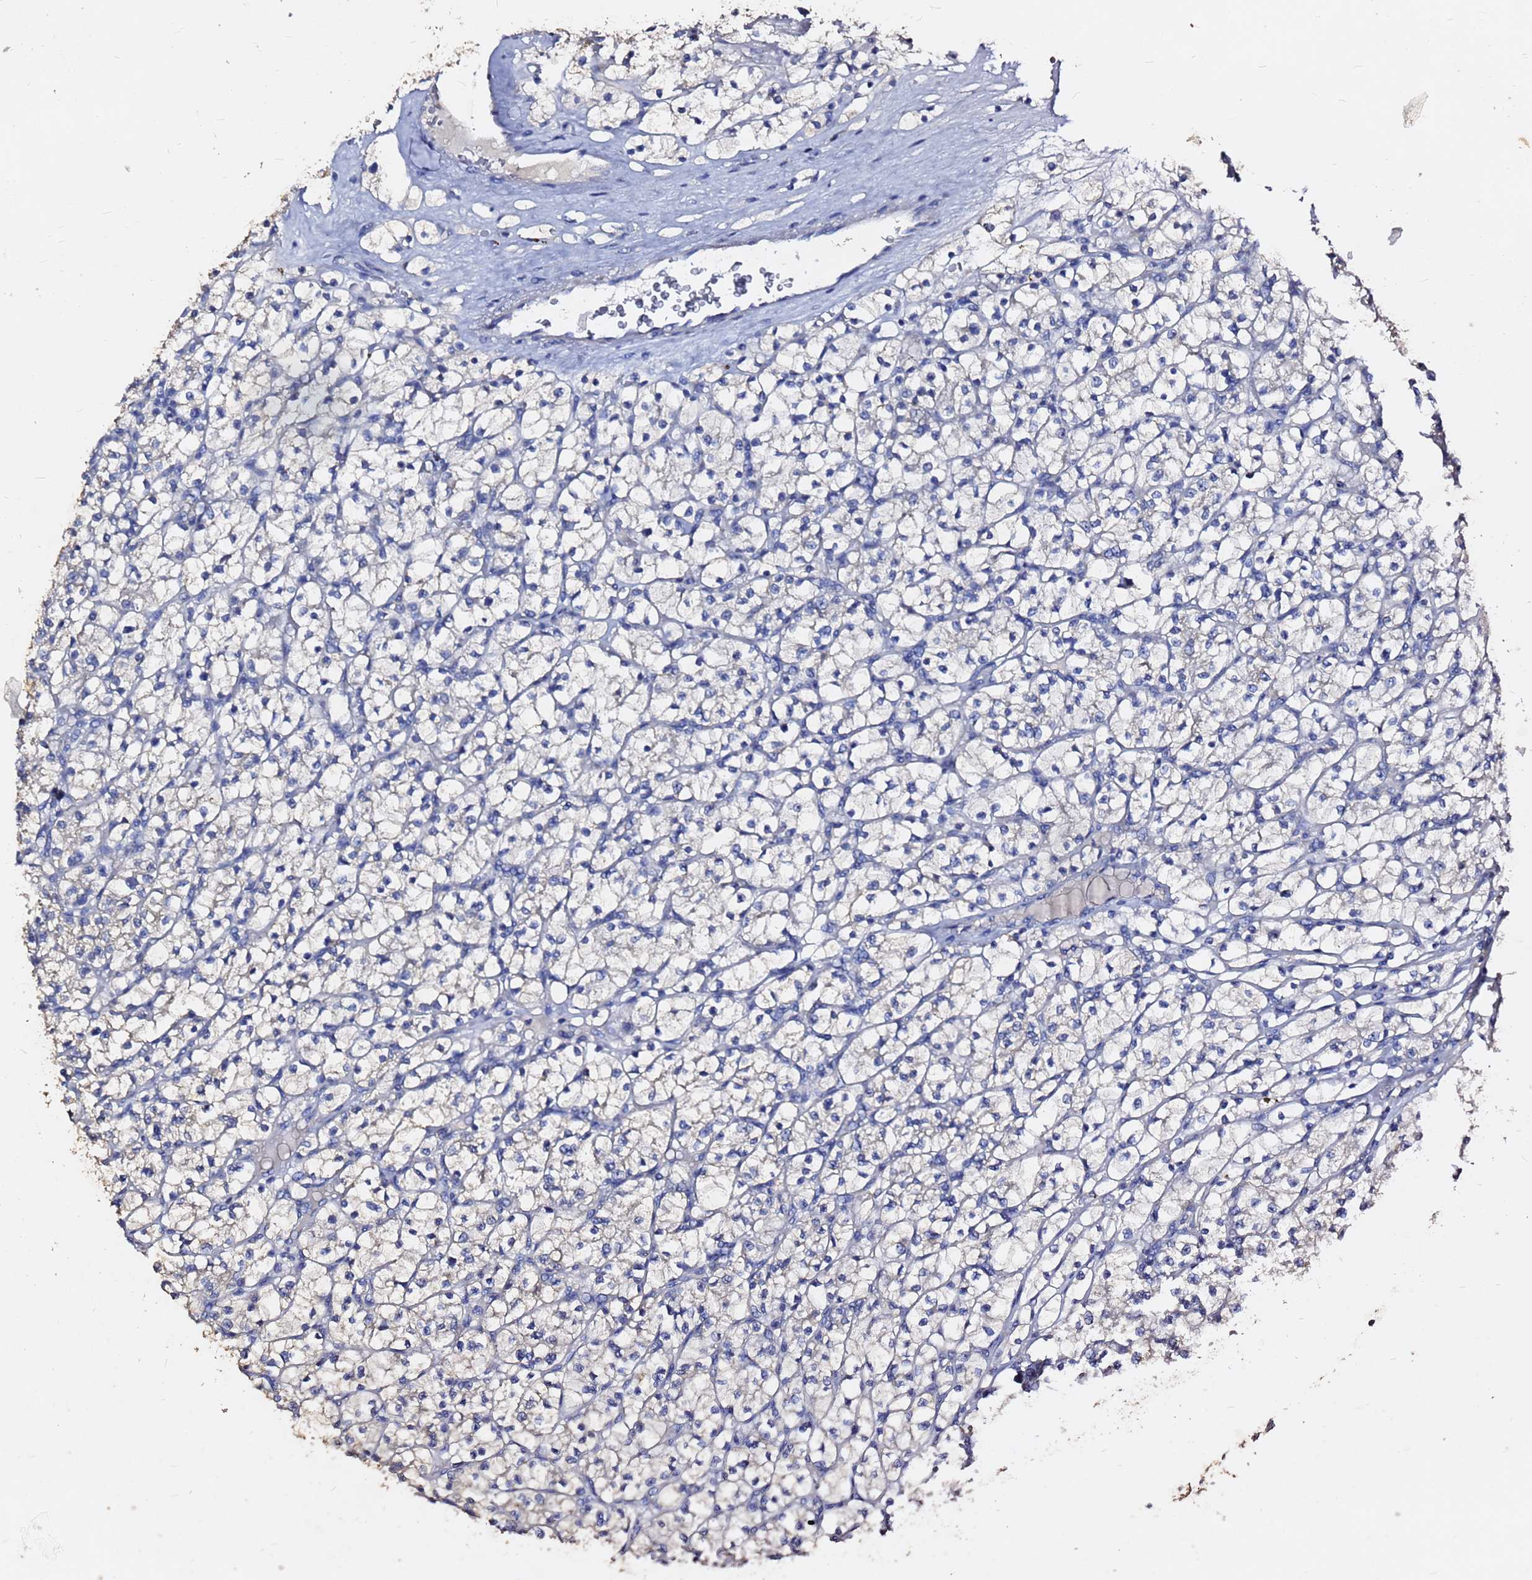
{"staining": {"intensity": "negative", "quantity": "none", "location": "none"}, "tissue": "renal cancer", "cell_type": "Tumor cells", "image_type": "cancer", "snomed": [{"axis": "morphology", "description": "Adenocarcinoma, NOS"}, {"axis": "topography", "description": "Kidney"}], "caption": "Protein analysis of renal cancer shows no significant positivity in tumor cells.", "gene": "FAM183A", "patient": {"sex": "female", "age": 64}}